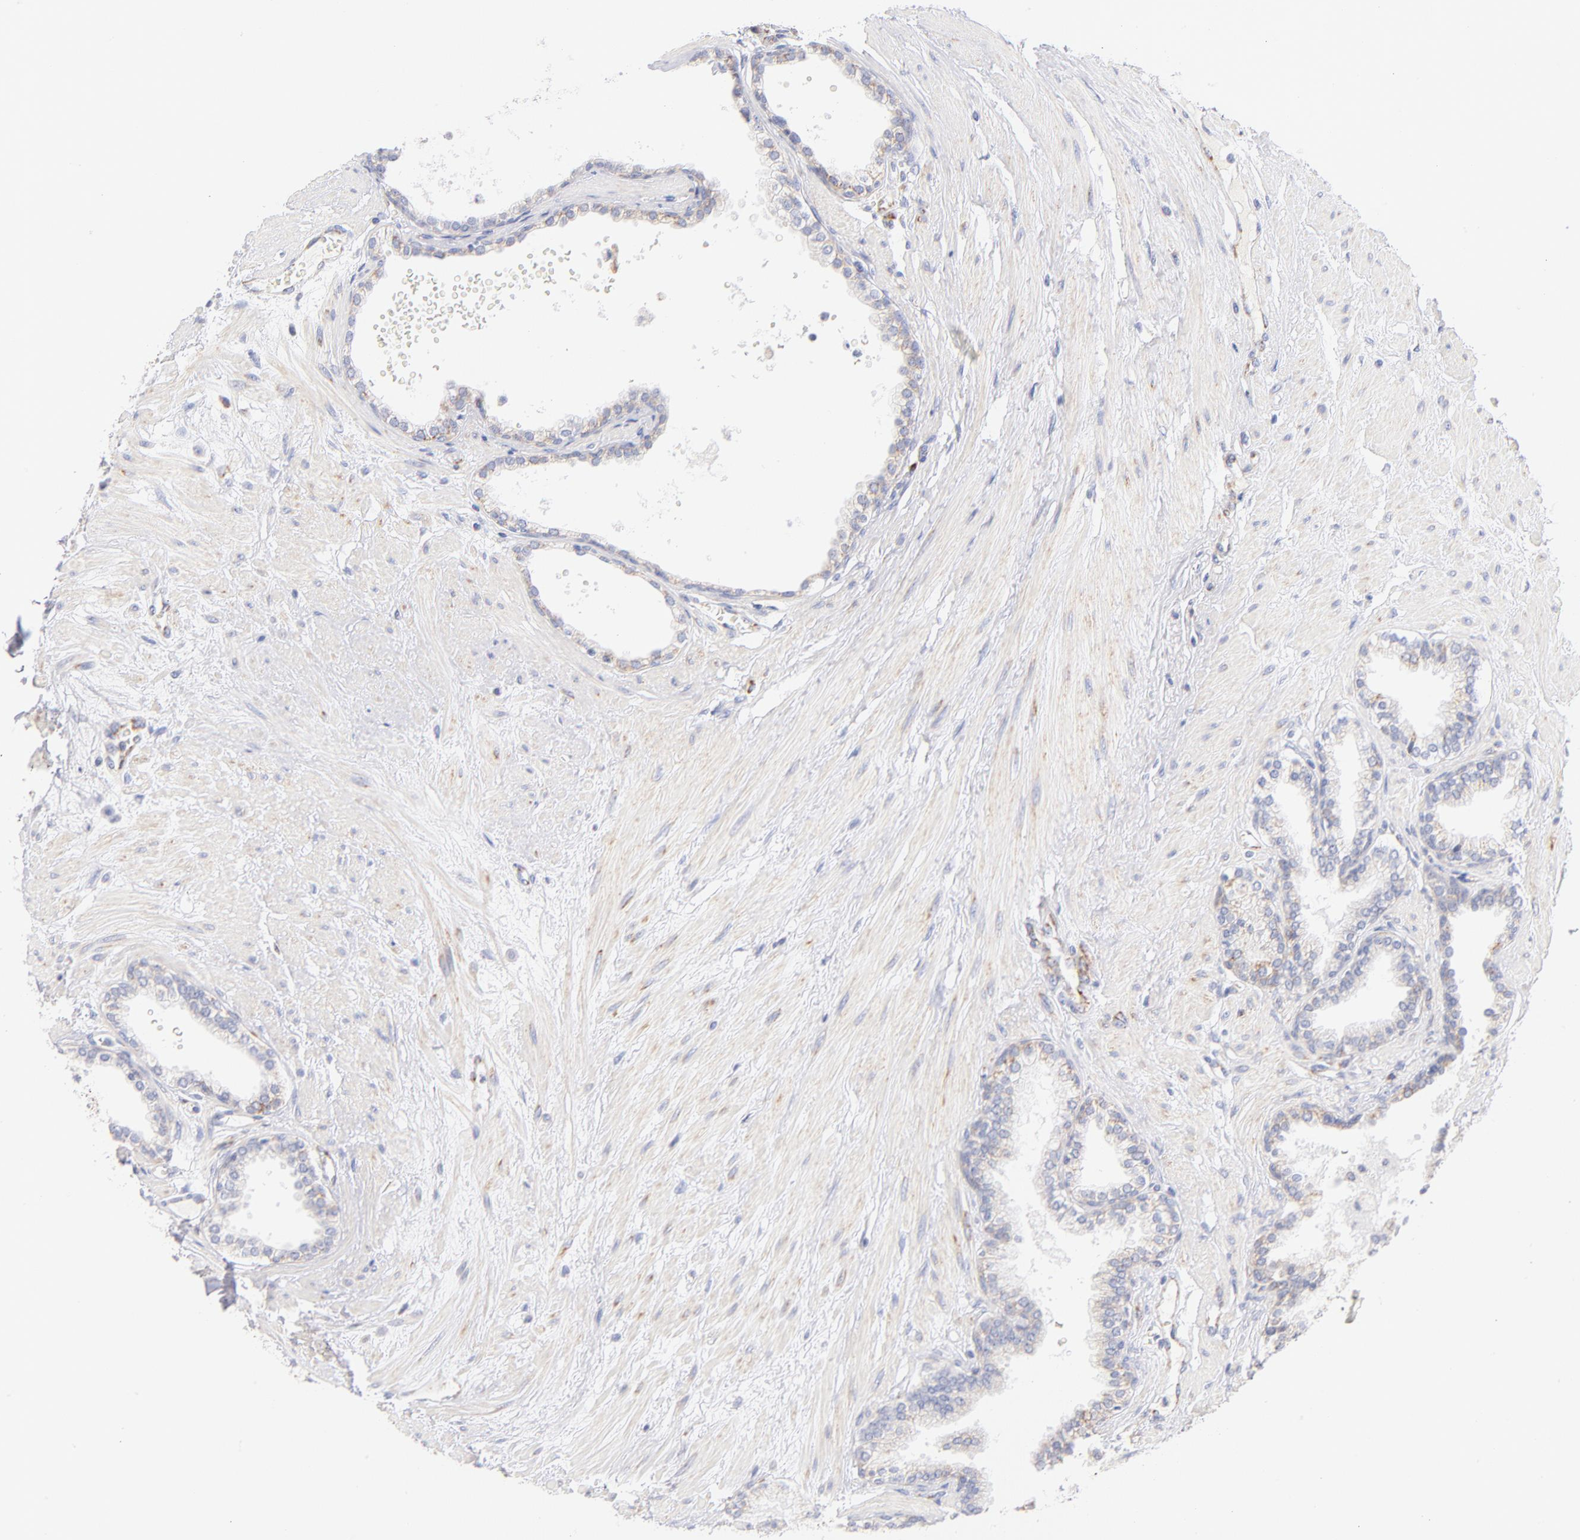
{"staining": {"intensity": "moderate", "quantity": "25%-75%", "location": "cytoplasmic/membranous"}, "tissue": "prostate", "cell_type": "Glandular cells", "image_type": "normal", "snomed": [{"axis": "morphology", "description": "Normal tissue, NOS"}, {"axis": "topography", "description": "Prostate"}], "caption": "This histopathology image exhibits immunohistochemistry staining of normal prostate, with medium moderate cytoplasmic/membranous positivity in approximately 25%-75% of glandular cells.", "gene": "AIFM1", "patient": {"sex": "male", "age": 64}}